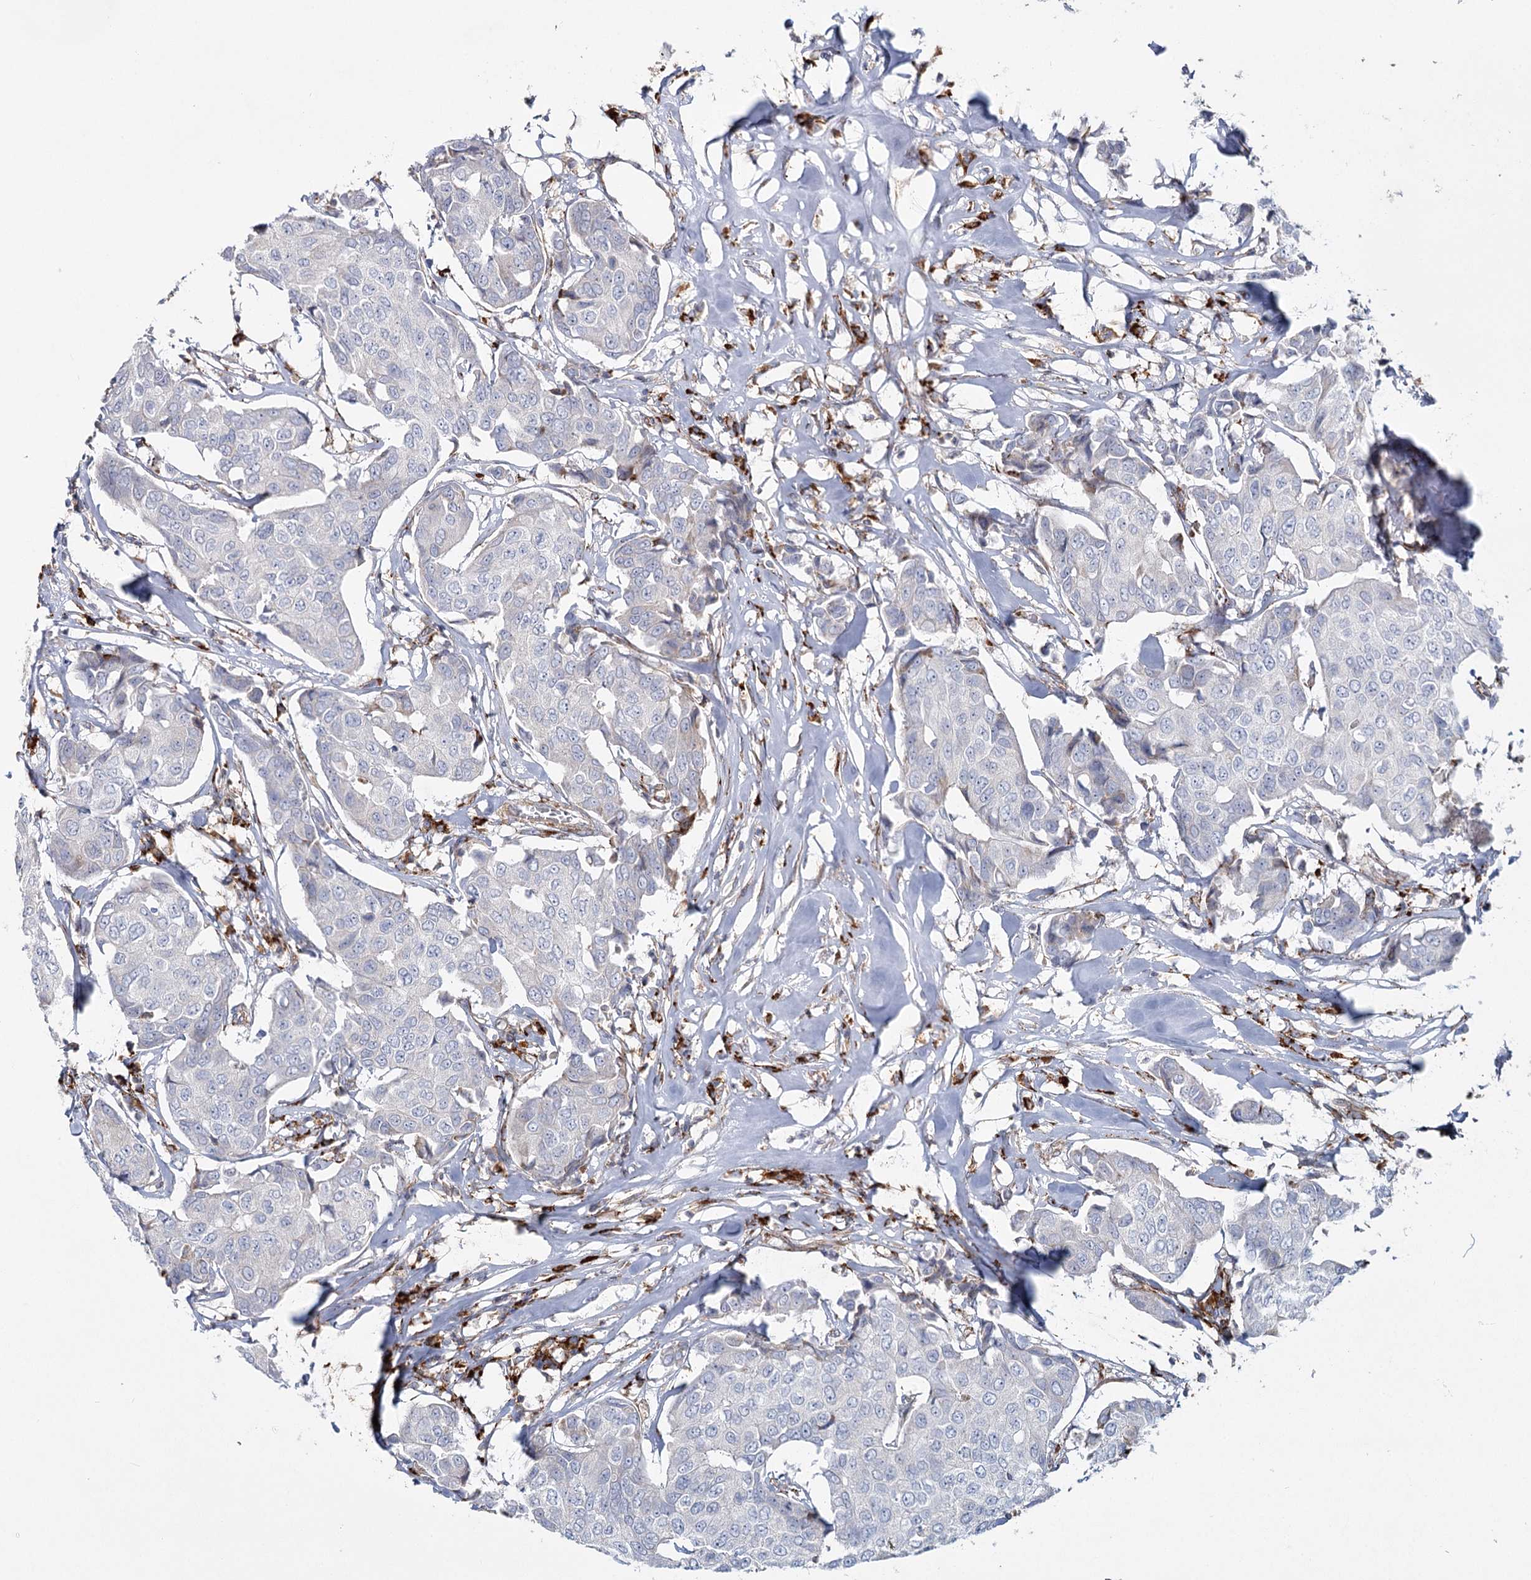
{"staining": {"intensity": "negative", "quantity": "none", "location": "none"}, "tissue": "breast cancer", "cell_type": "Tumor cells", "image_type": "cancer", "snomed": [{"axis": "morphology", "description": "Duct carcinoma"}, {"axis": "topography", "description": "Breast"}], "caption": "Immunohistochemistry (IHC) of breast cancer shows no expression in tumor cells.", "gene": "POGLUT1", "patient": {"sex": "female", "age": 80}}